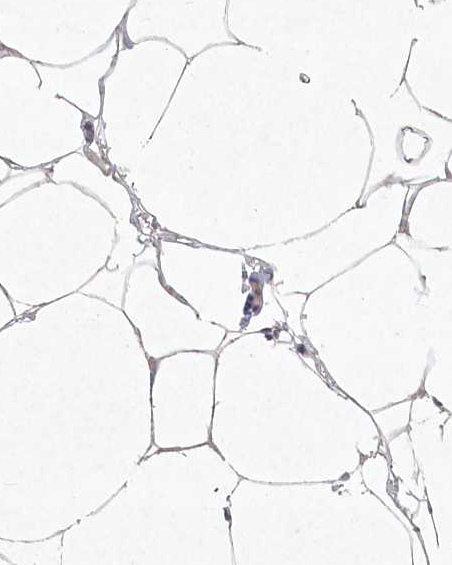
{"staining": {"intensity": "weak", "quantity": ">75%", "location": "cytoplasmic/membranous"}, "tissue": "adipose tissue", "cell_type": "Adipocytes", "image_type": "normal", "snomed": [{"axis": "morphology", "description": "Normal tissue, NOS"}, {"axis": "morphology", "description": "Fibrosis, NOS"}, {"axis": "topography", "description": "Breast"}, {"axis": "topography", "description": "Adipose tissue"}], "caption": "The photomicrograph demonstrates immunohistochemical staining of normal adipose tissue. There is weak cytoplasmic/membranous positivity is identified in about >75% of adipocytes.", "gene": "TGFBRAP1", "patient": {"sex": "female", "age": 39}}